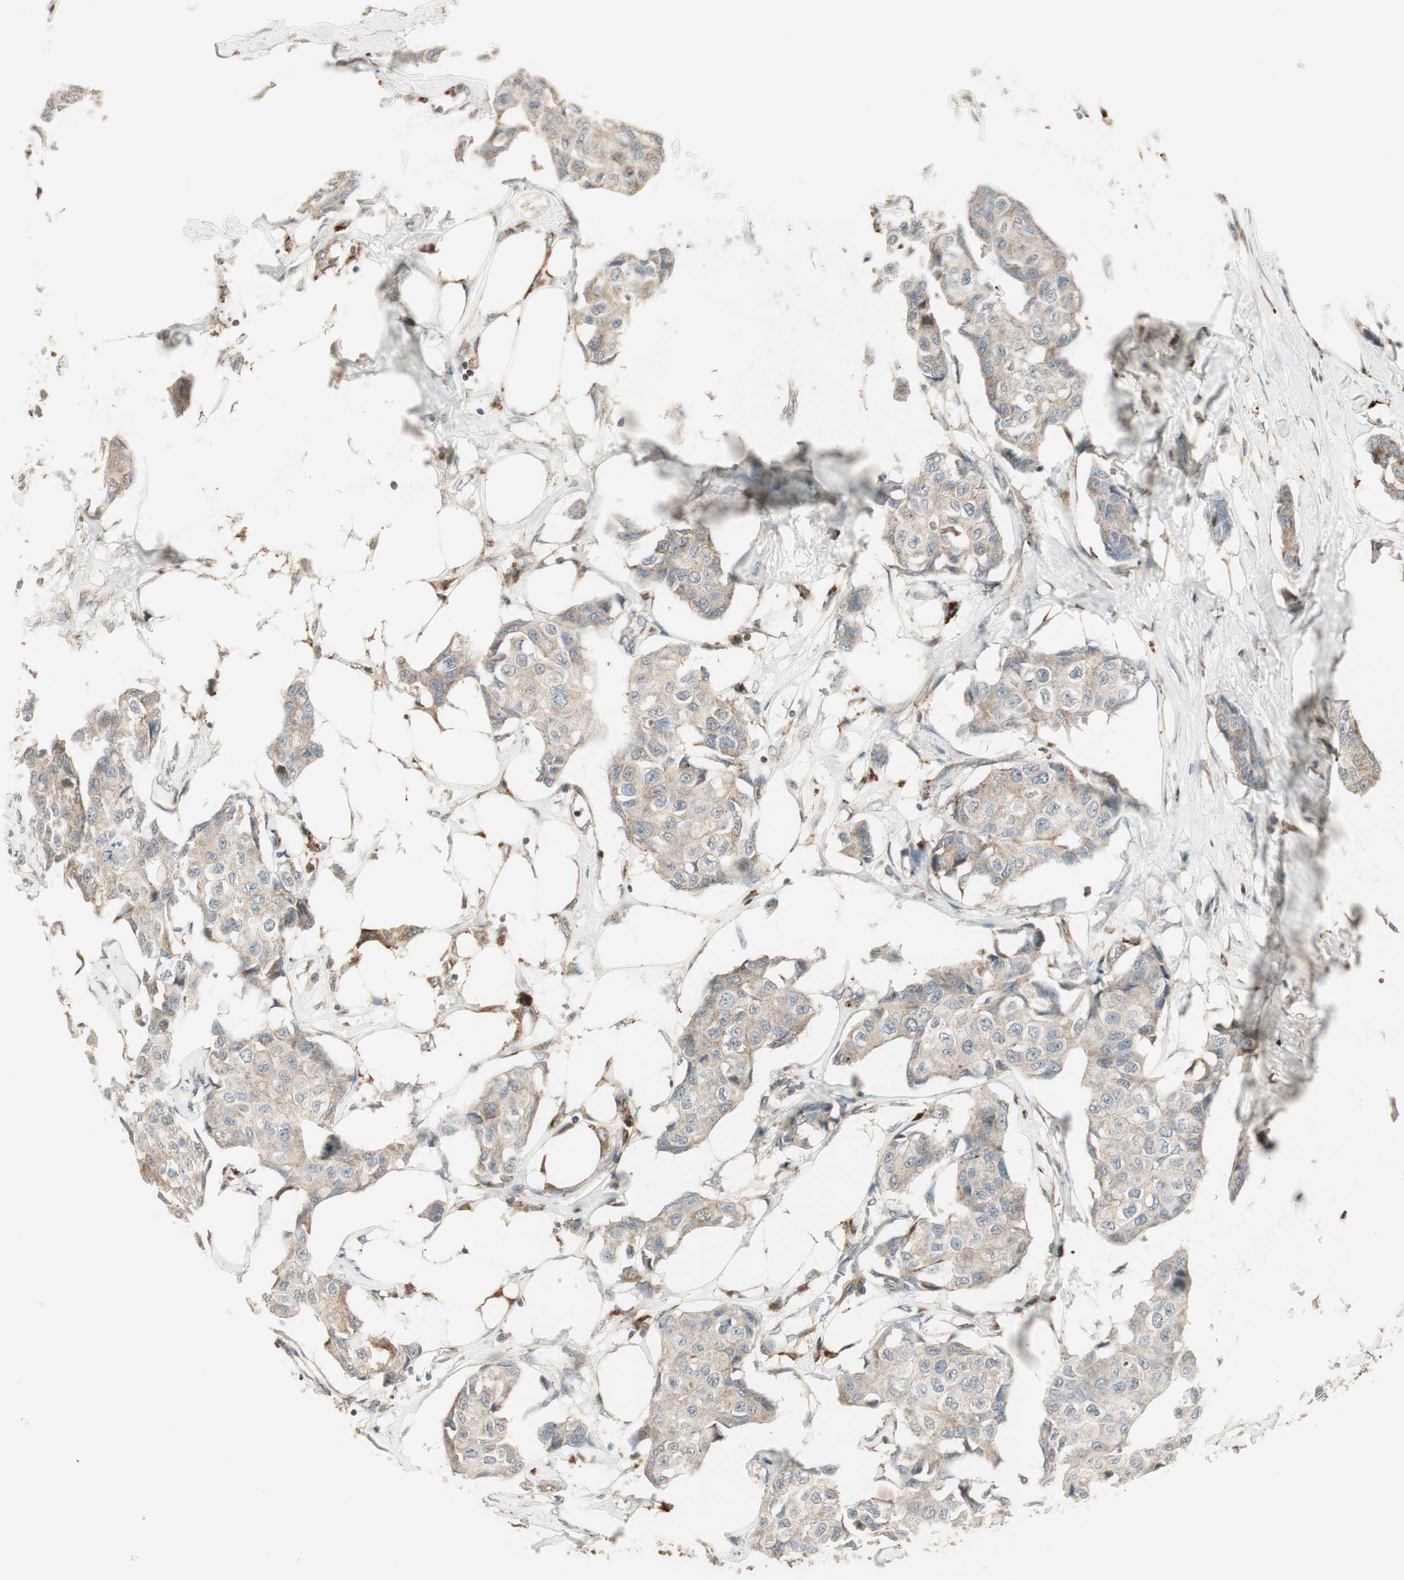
{"staining": {"intensity": "negative", "quantity": "none", "location": "none"}, "tissue": "breast cancer", "cell_type": "Tumor cells", "image_type": "cancer", "snomed": [{"axis": "morphology", "description": "Duct carcinoma"}, {"axis": "topography", "description": "Breast"}], "caption": "Immunohistochemistry of breast cancer (invasive ductal carcinoma) displays no expression in tumor cells.", "gene": "SFRP1", "patient": {"sex": "female", "age": 80}}